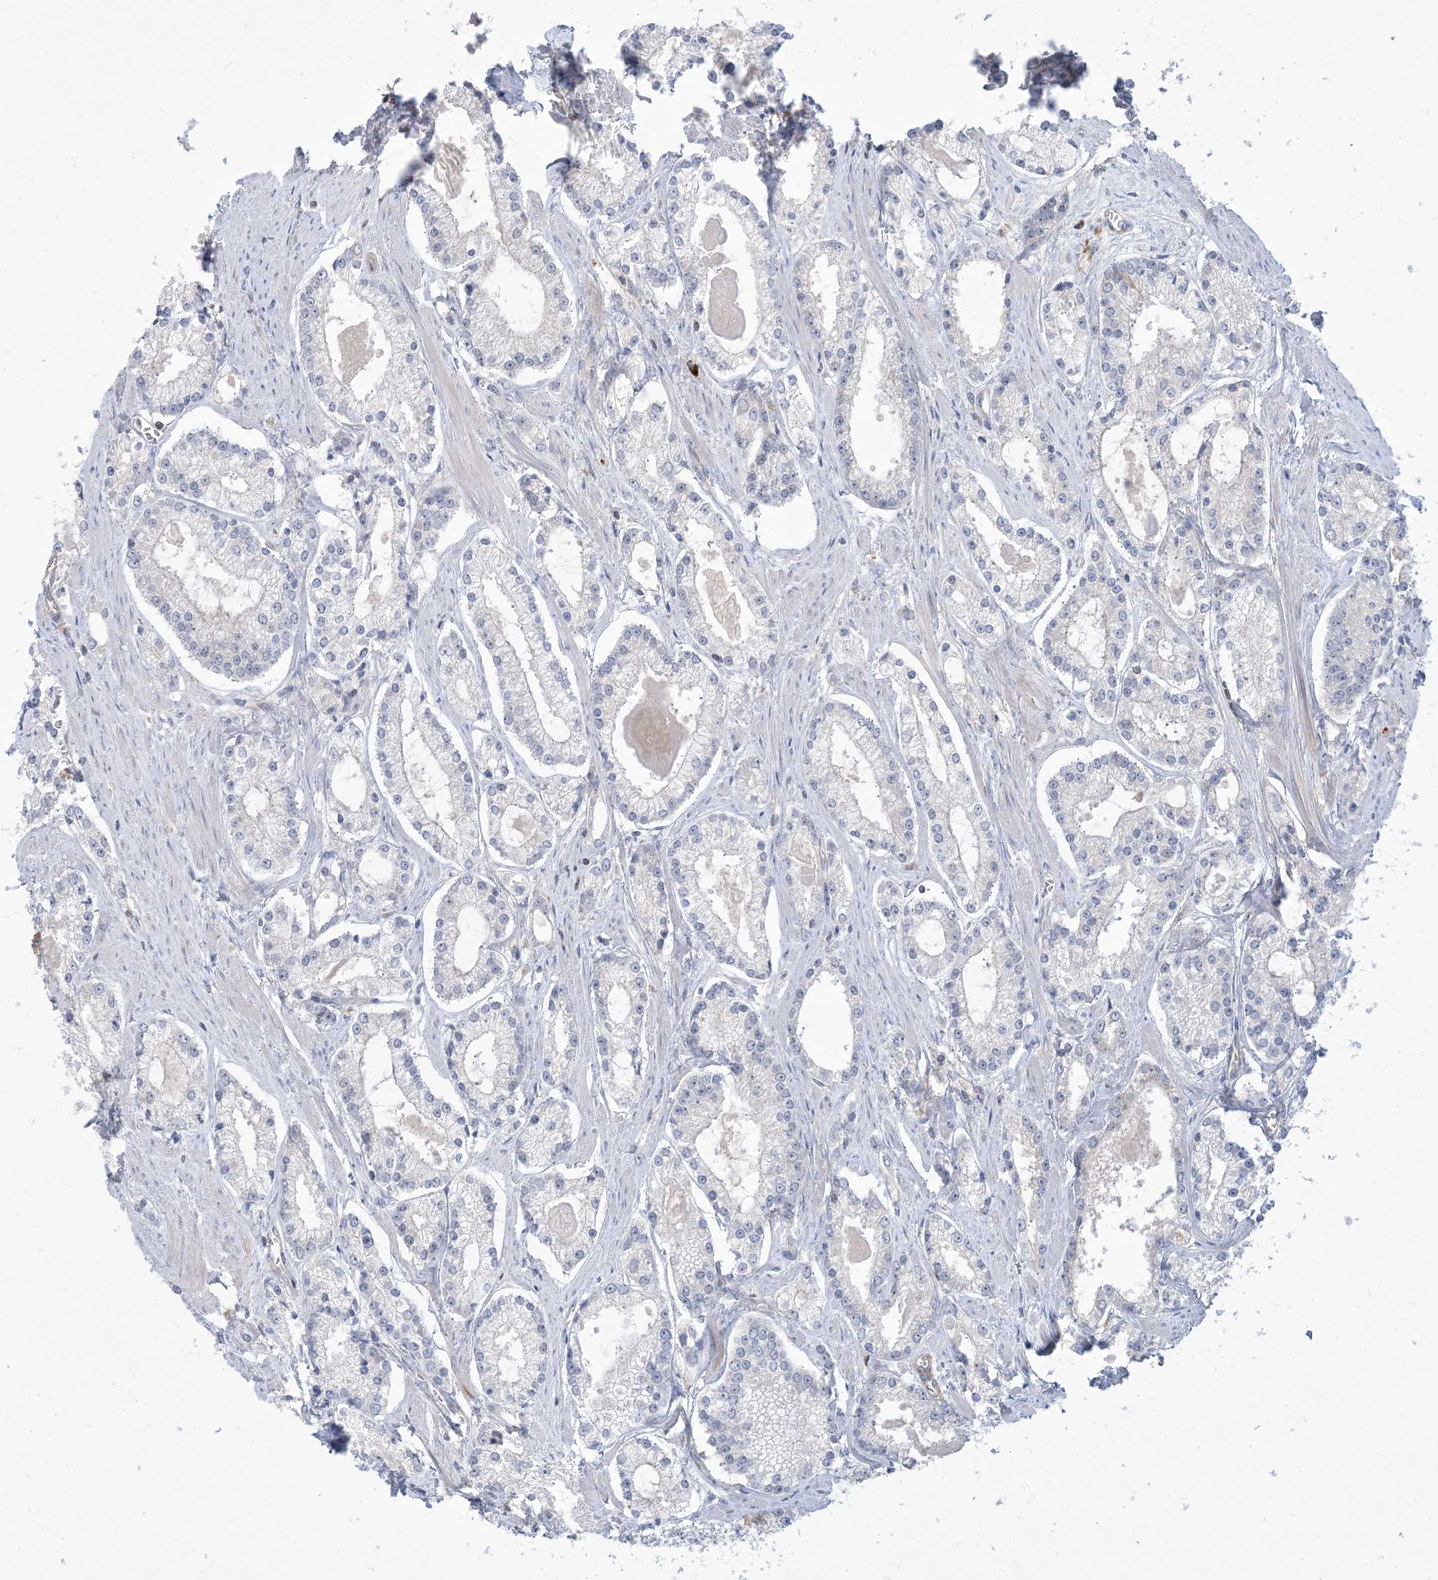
{"staining": {"intensity": "negative", "quantity": "none", "location": "none"}, "tissue": "prostate cancer", "cell_type": "Tumor cells", "image_type": "cancer", "snomed": [{"axis": "morphology", "description": "Adenocarcinoma, Low grade"}, {"axis": "topography", "description": "Prostate"}], "caption": "Human prostate cancer stained for a protein using immunohistochemistry (IHC) shows no expression in tumor cells.", "gene": "AOC1", "patient": {"sex": "male", "age": 54}}